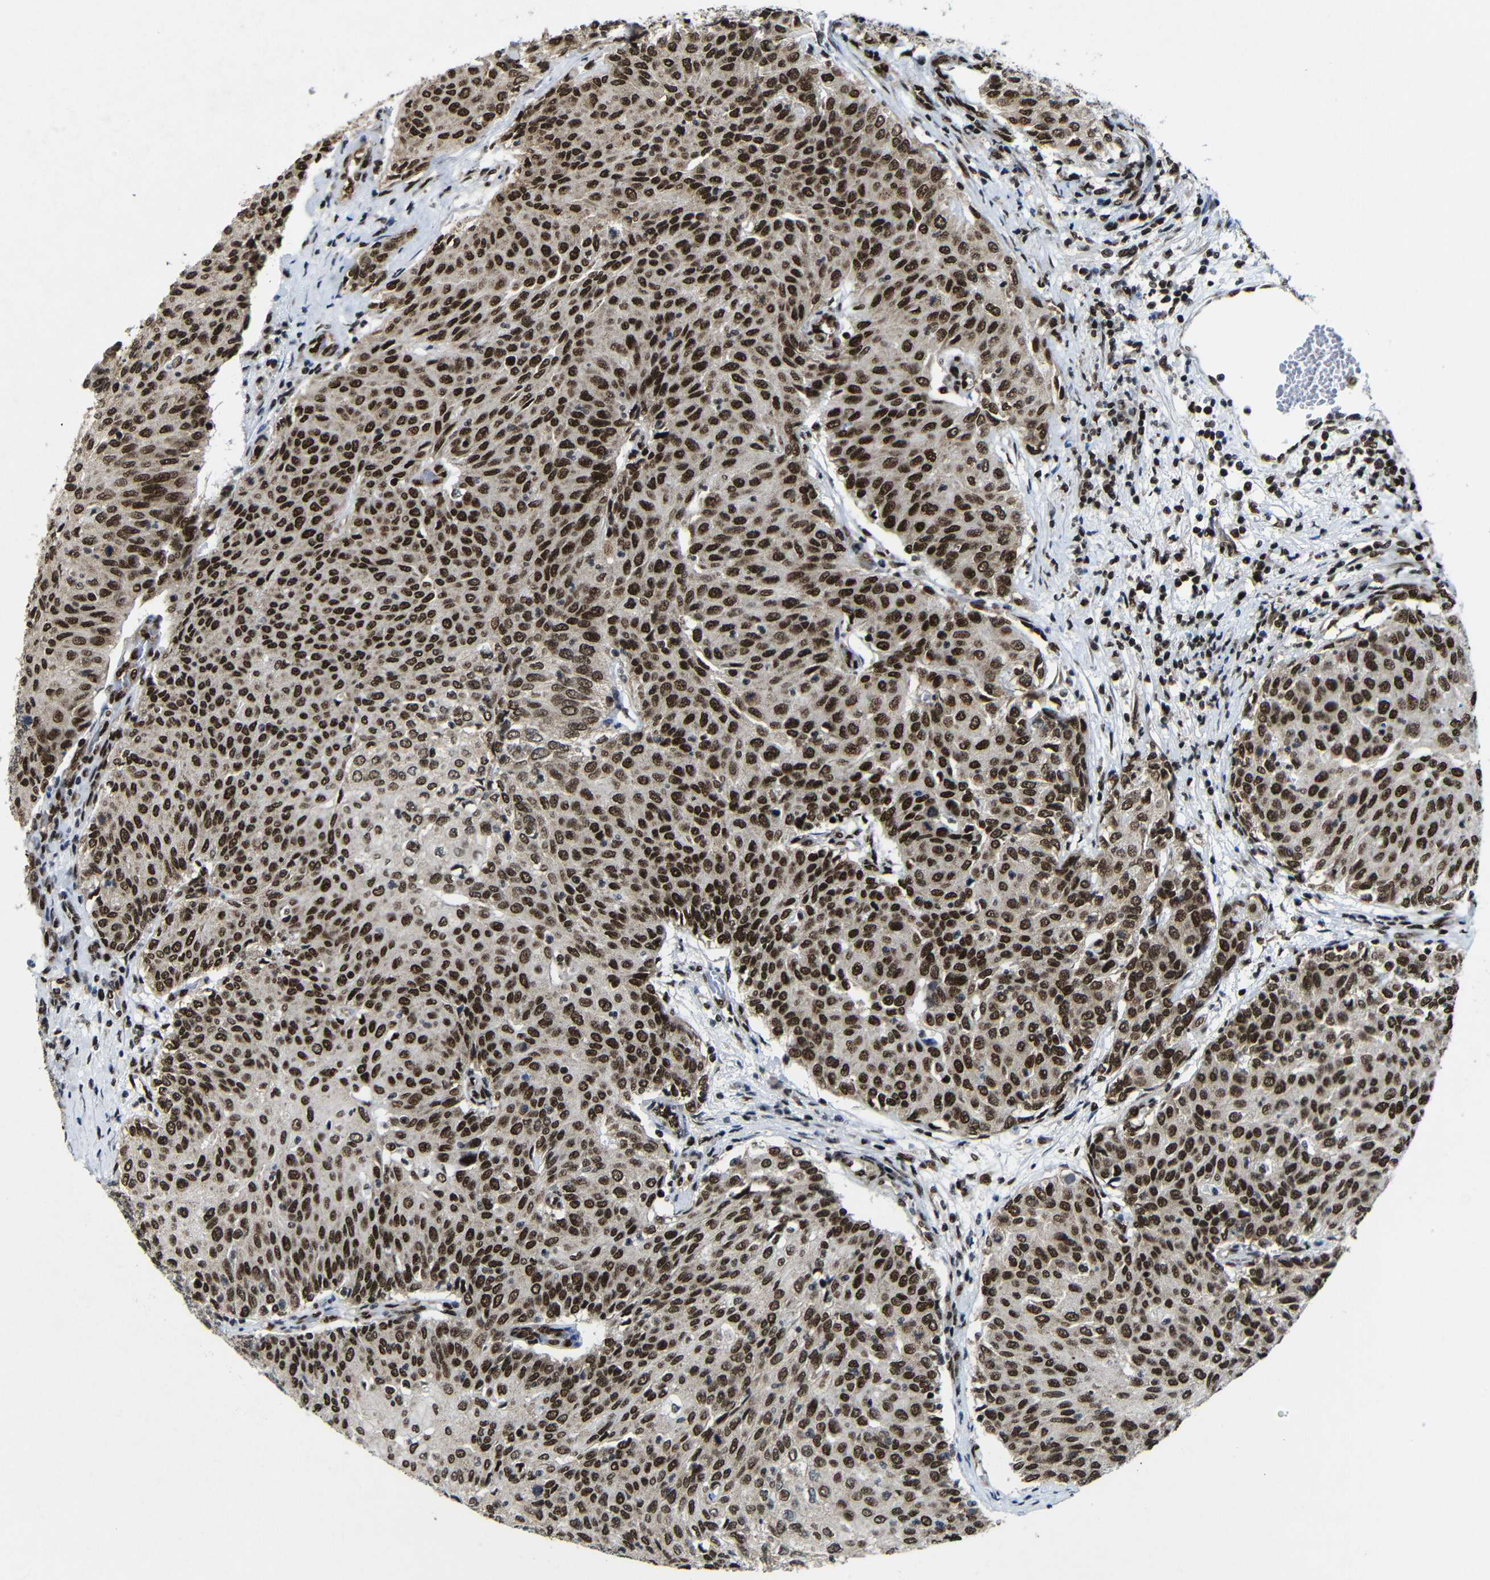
{"staining": {"intensity": "strong", "quantity": ">75%", "location": "nuclear"}, "tissue": "urothelial cancer", "cell_type": "Tumor cells", "image_type": "cancer", "snomed": [{"axis": "morphology", "description": "Urothelial carcinoma, Low grade"}, {"axis": "topography", "description": "Urinary bladder"}], "caption": "IHC staining of low-grade urothelial carcinoma, which displays high levels of strong nuclear positivity in about >75% of tumor cells indicating strong nuclear protein expression. The staining was performed using DAB (3,3'-diaminobenzidine) (brown) for protein detection and nuclei were counterstained in hematoxylin (blue).", "gene": "PTBP1", "patient": {"sex": "female", "age": 79}}